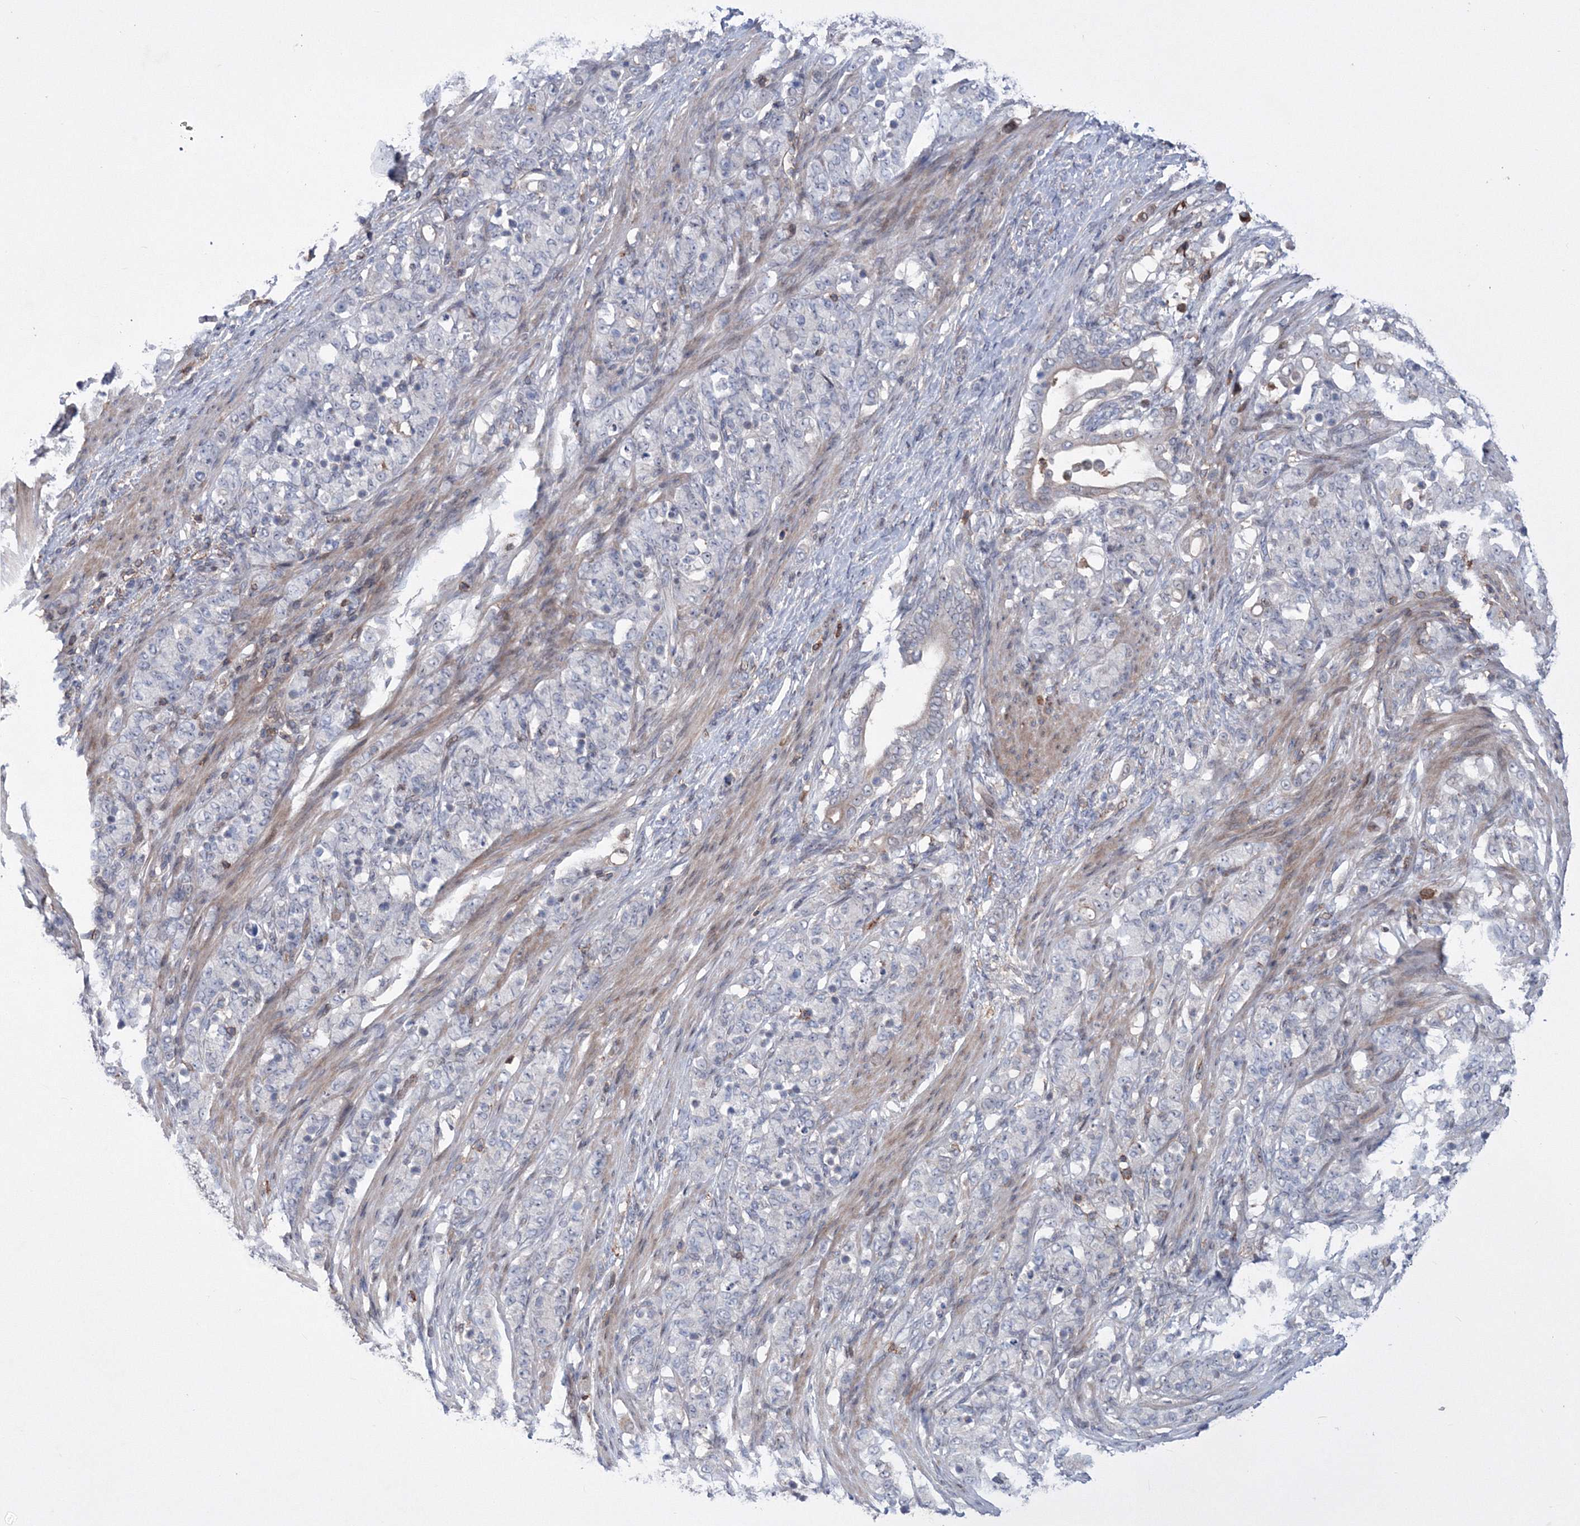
{"staining": {"intensity": "negative", "quantity": "none", "location": "none"}, "tissue": "stomach cancer", "cell_type": "Tumor cells", "image_type": "cancer", "snomed": [{"axis": "morphology", "description": "Adenocarcinoma, NOS"}, {"axis": "topography", "description": "Stomach"}], "caption": "Immunohistochemistry (IHC) photomicrograph of stomach adenocarcinoma stained for a protein (brown), which exhibits no staining in tumor cells. The staining is performed using DAB brown chromogen with nuclei counter-stained in using hematoxylin.", "gene": "RNPEPL1", "patient": {"sex": "female", "age": 79}}